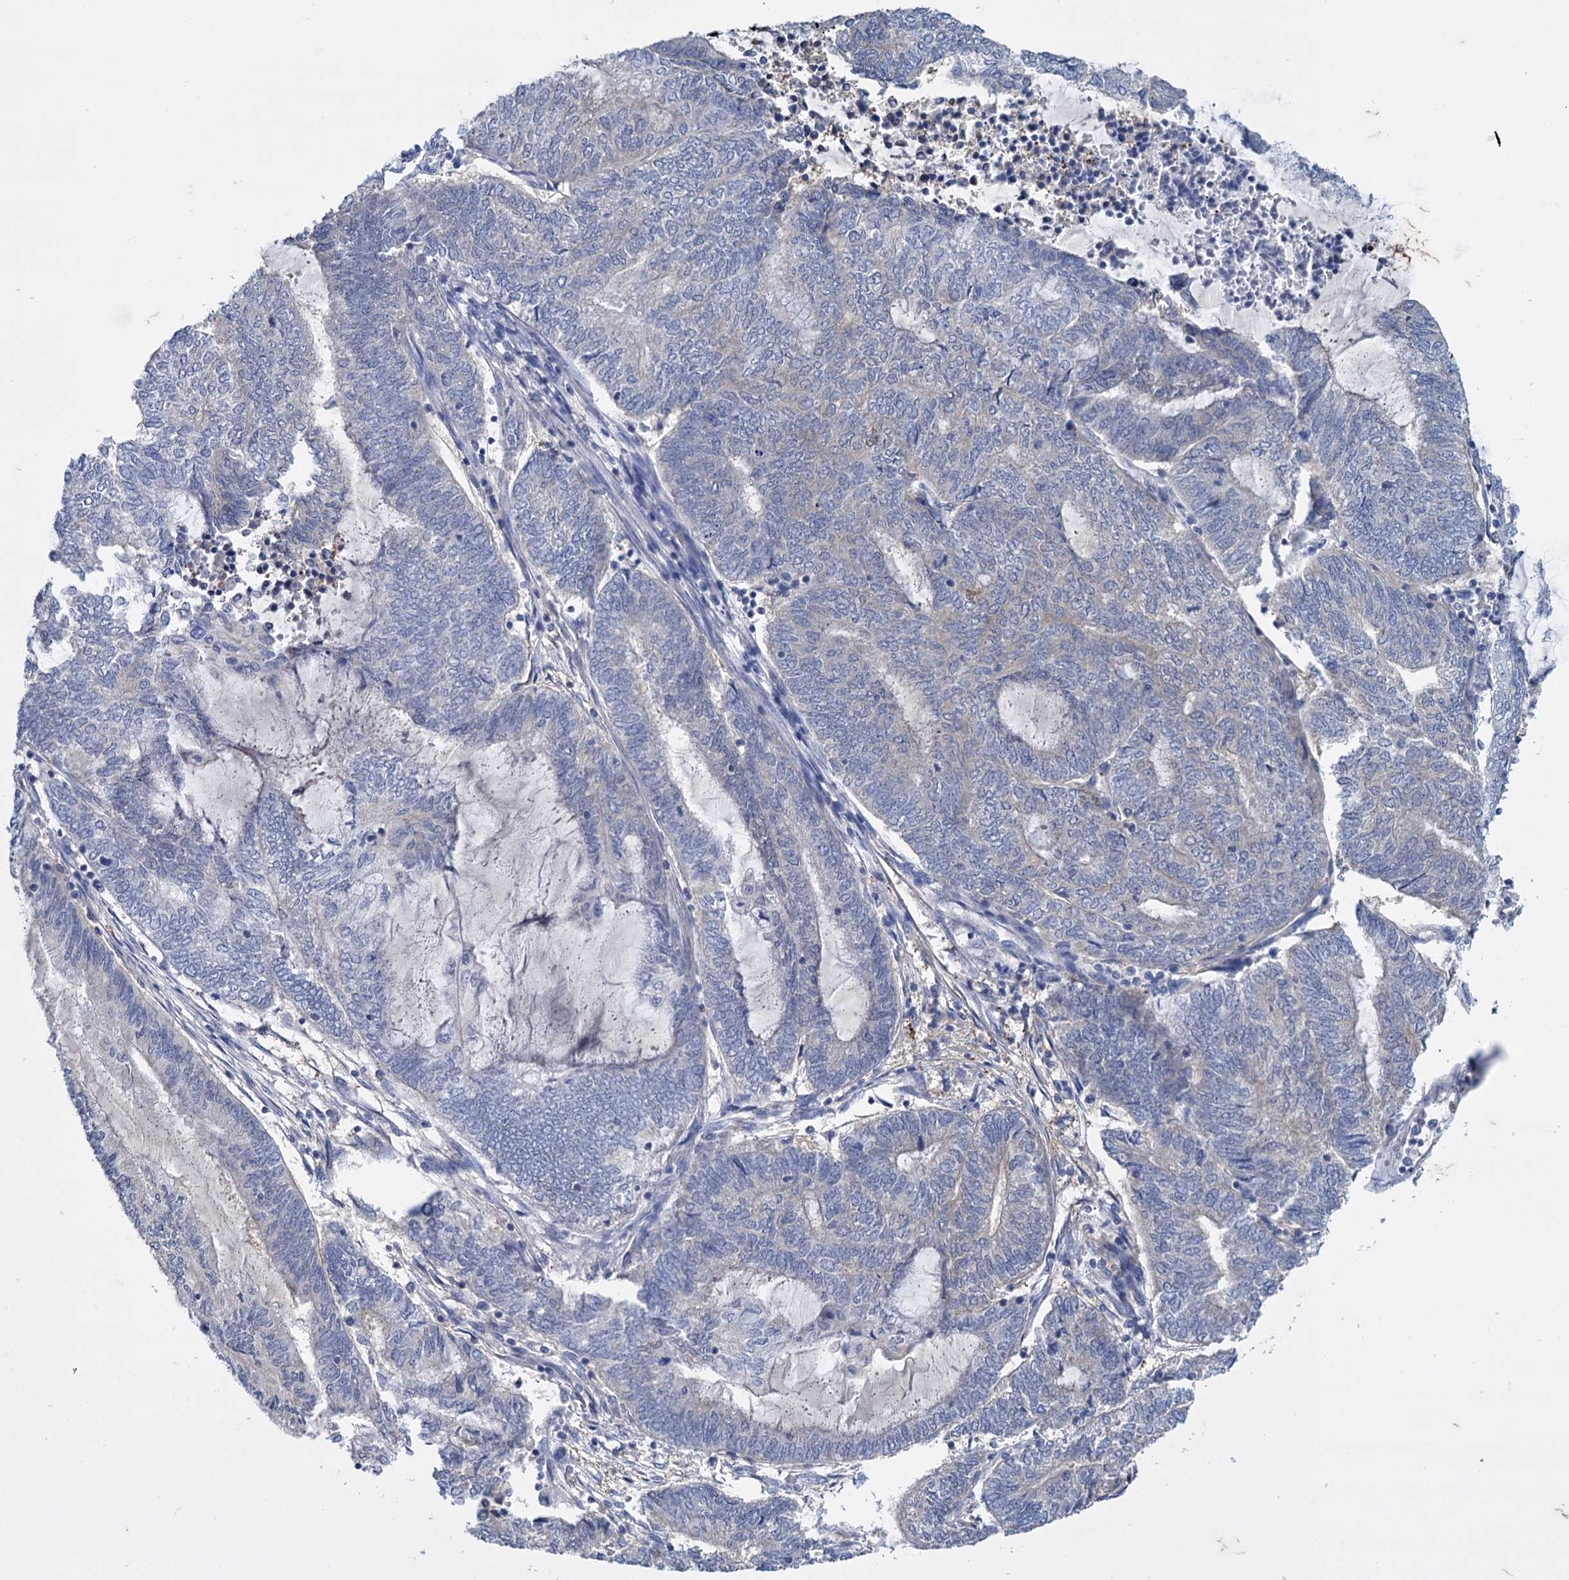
{"staining": {"intensity": "negative", "quantity": "none", "location": "none"}, "tissue": "endometrial cancer", "cell_type": "Tumor cells", "image_type": "cancer", "snomed": [{"axis": "morphology", "description": "Adenocarcinoma, NOS"}, {"axis": "topography", "description": "Uterus"}, {"axis": "topography", "description": "Endometrium"}], "caption": "Immunohistochemistry of endometrial adenocarcinoma shows no positivity in tumor cells.", "gene": "MID1IP1", "patient": {"sex": "female", "age": 70}}